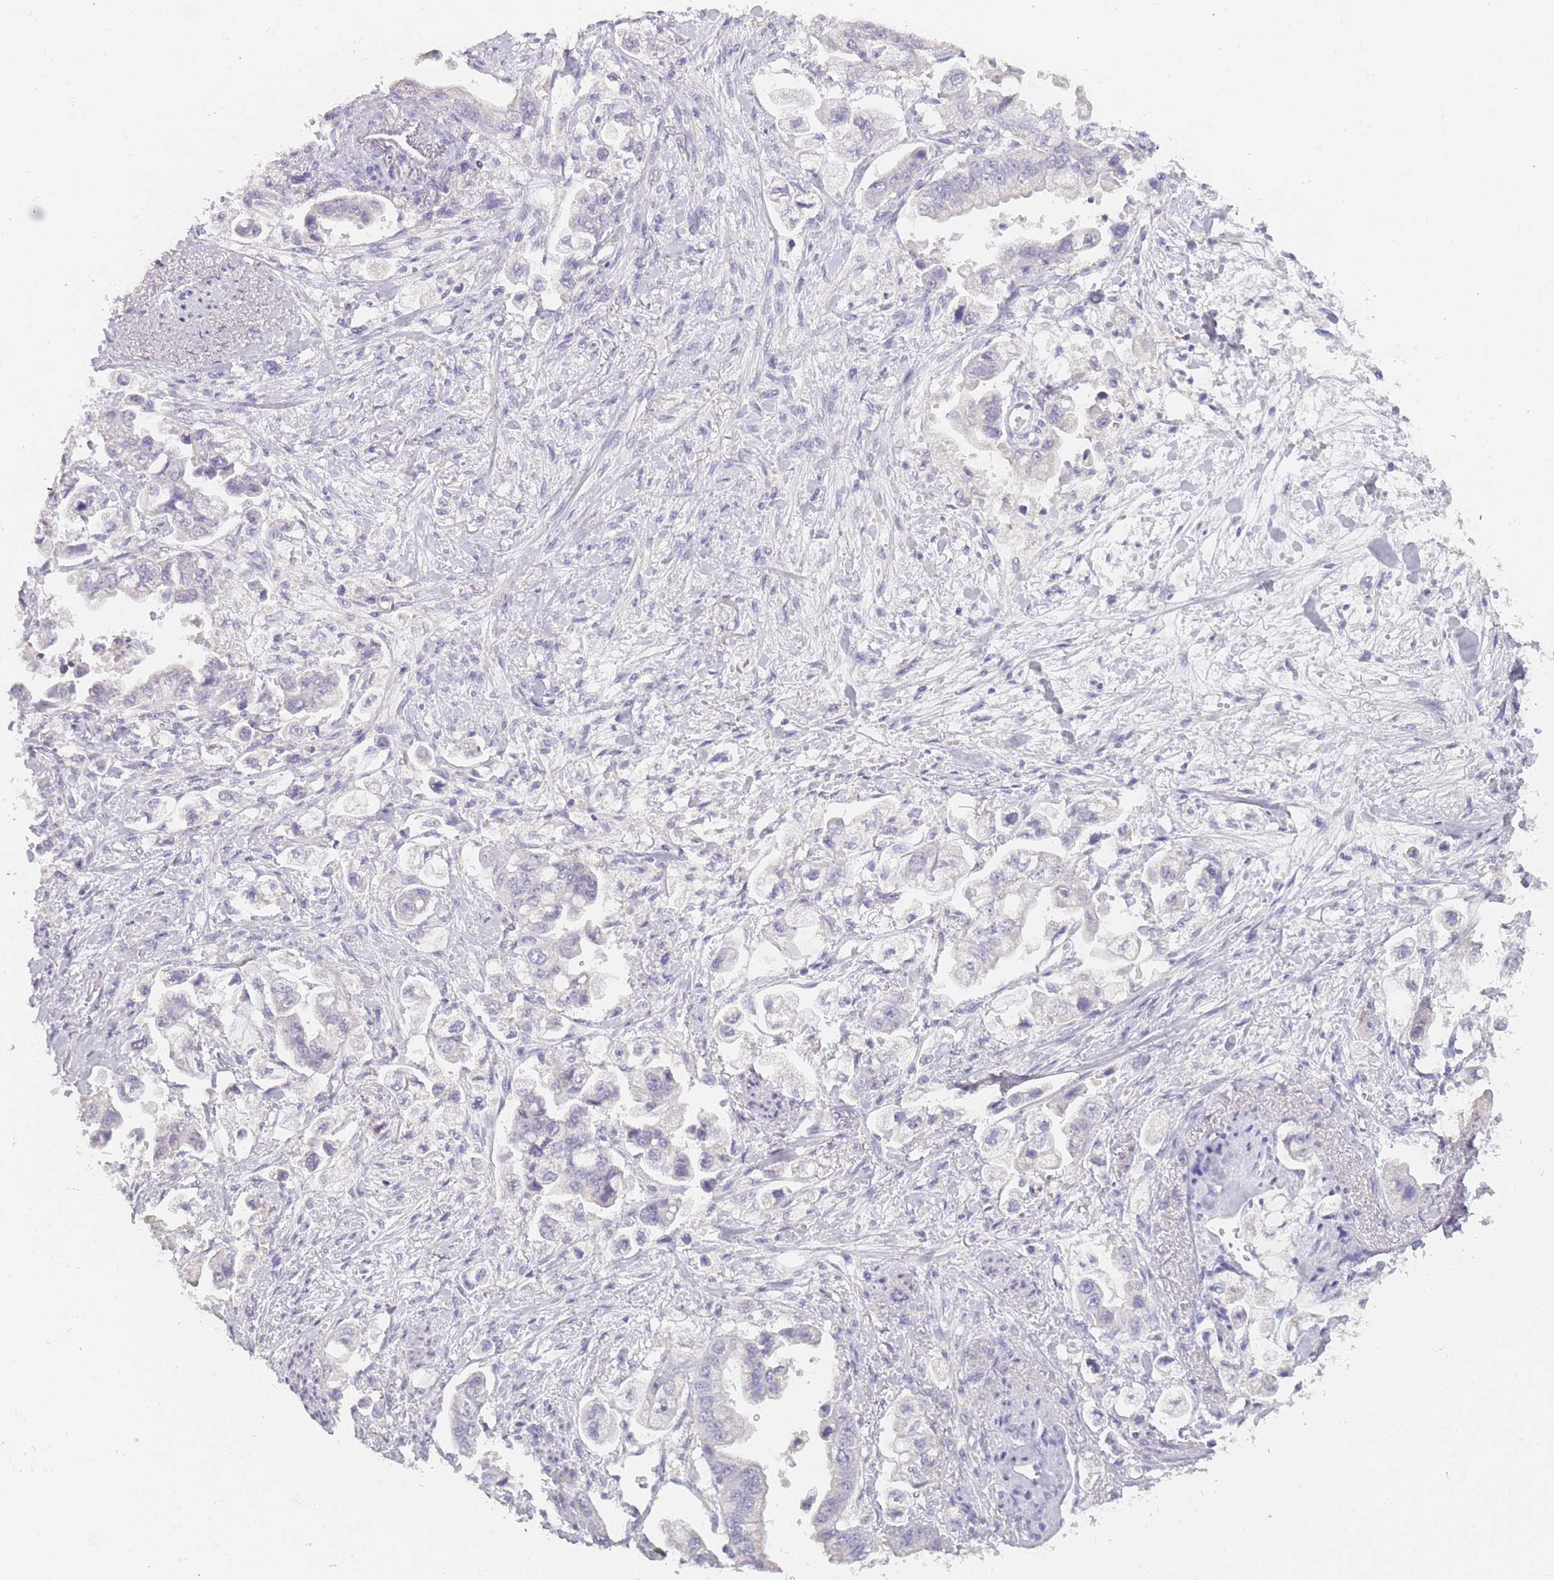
{"staining": {"intensity": "negative", "quantity": "none", "location": "none"}, "tissue": "stomach cancer", "cell_type": "Tumor cells", "image_type": "cancer", "snomed": [{"axis": "morphology", "description": "Adenocarcinoma, NOS"}, {"axis": "topography", "description": "Stomach"}], "caption": "A photomicrograph of human adenocarcinoma (stomach) is negative for staining in tumor cells.", "gene": "INS", "patient": {"sex": "male", "age": 62}}